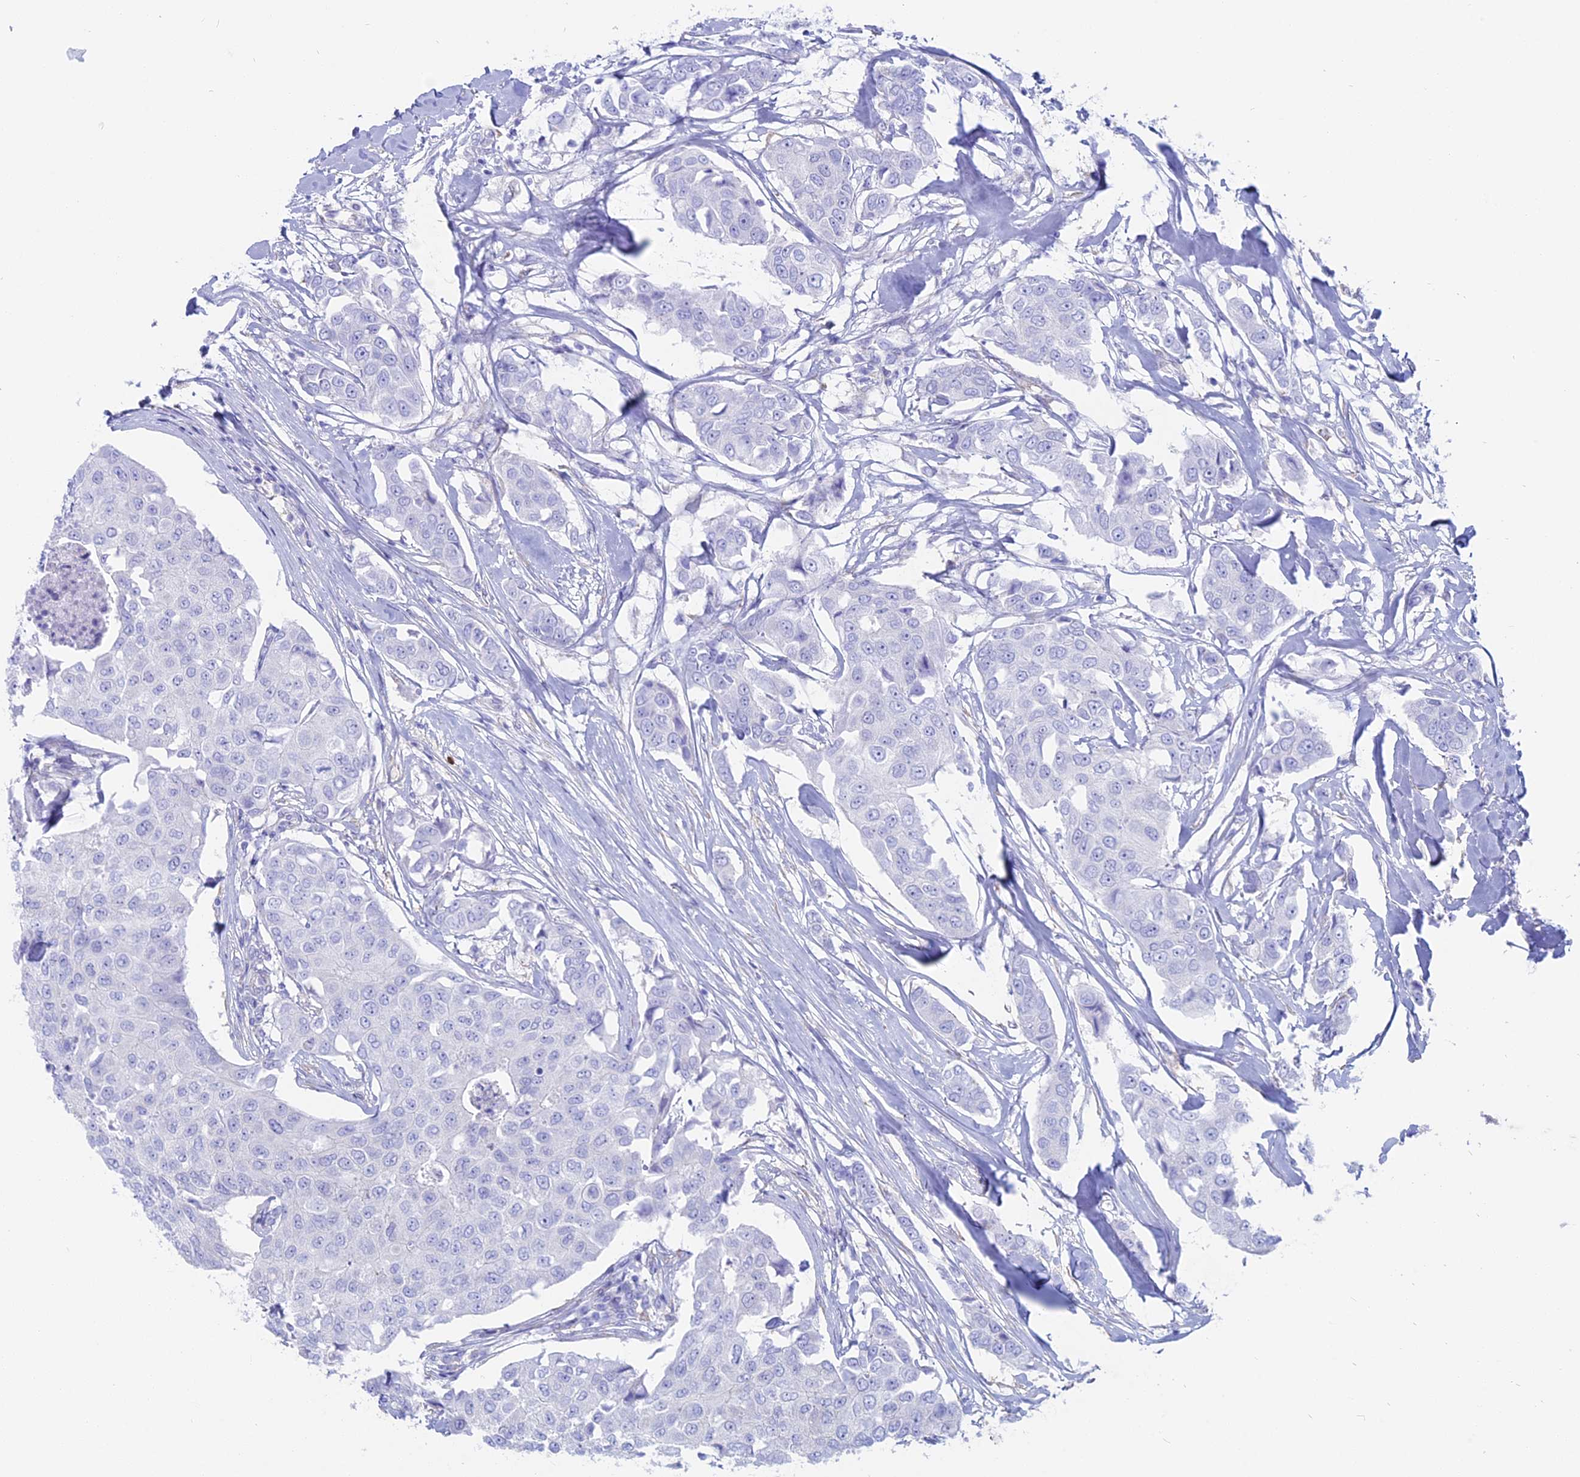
{"staining": {"intensity": "negative", "quantity": "none", "location": "none"}, "tissue": "breast cancer", "cell_type": "Tumor cells", "image_type": "cancer", "snomed": [{"axis": "morphology", "description": "Duct carcinoma"}, {"axis": "topography", "description": "Breast"}], "caption": "Tumor cells show no significant protein positivity in infiltrating ductal carcinoma (breast).", "gene": "OR2AE1", "patient": {"sex": "female", "age": 80}}